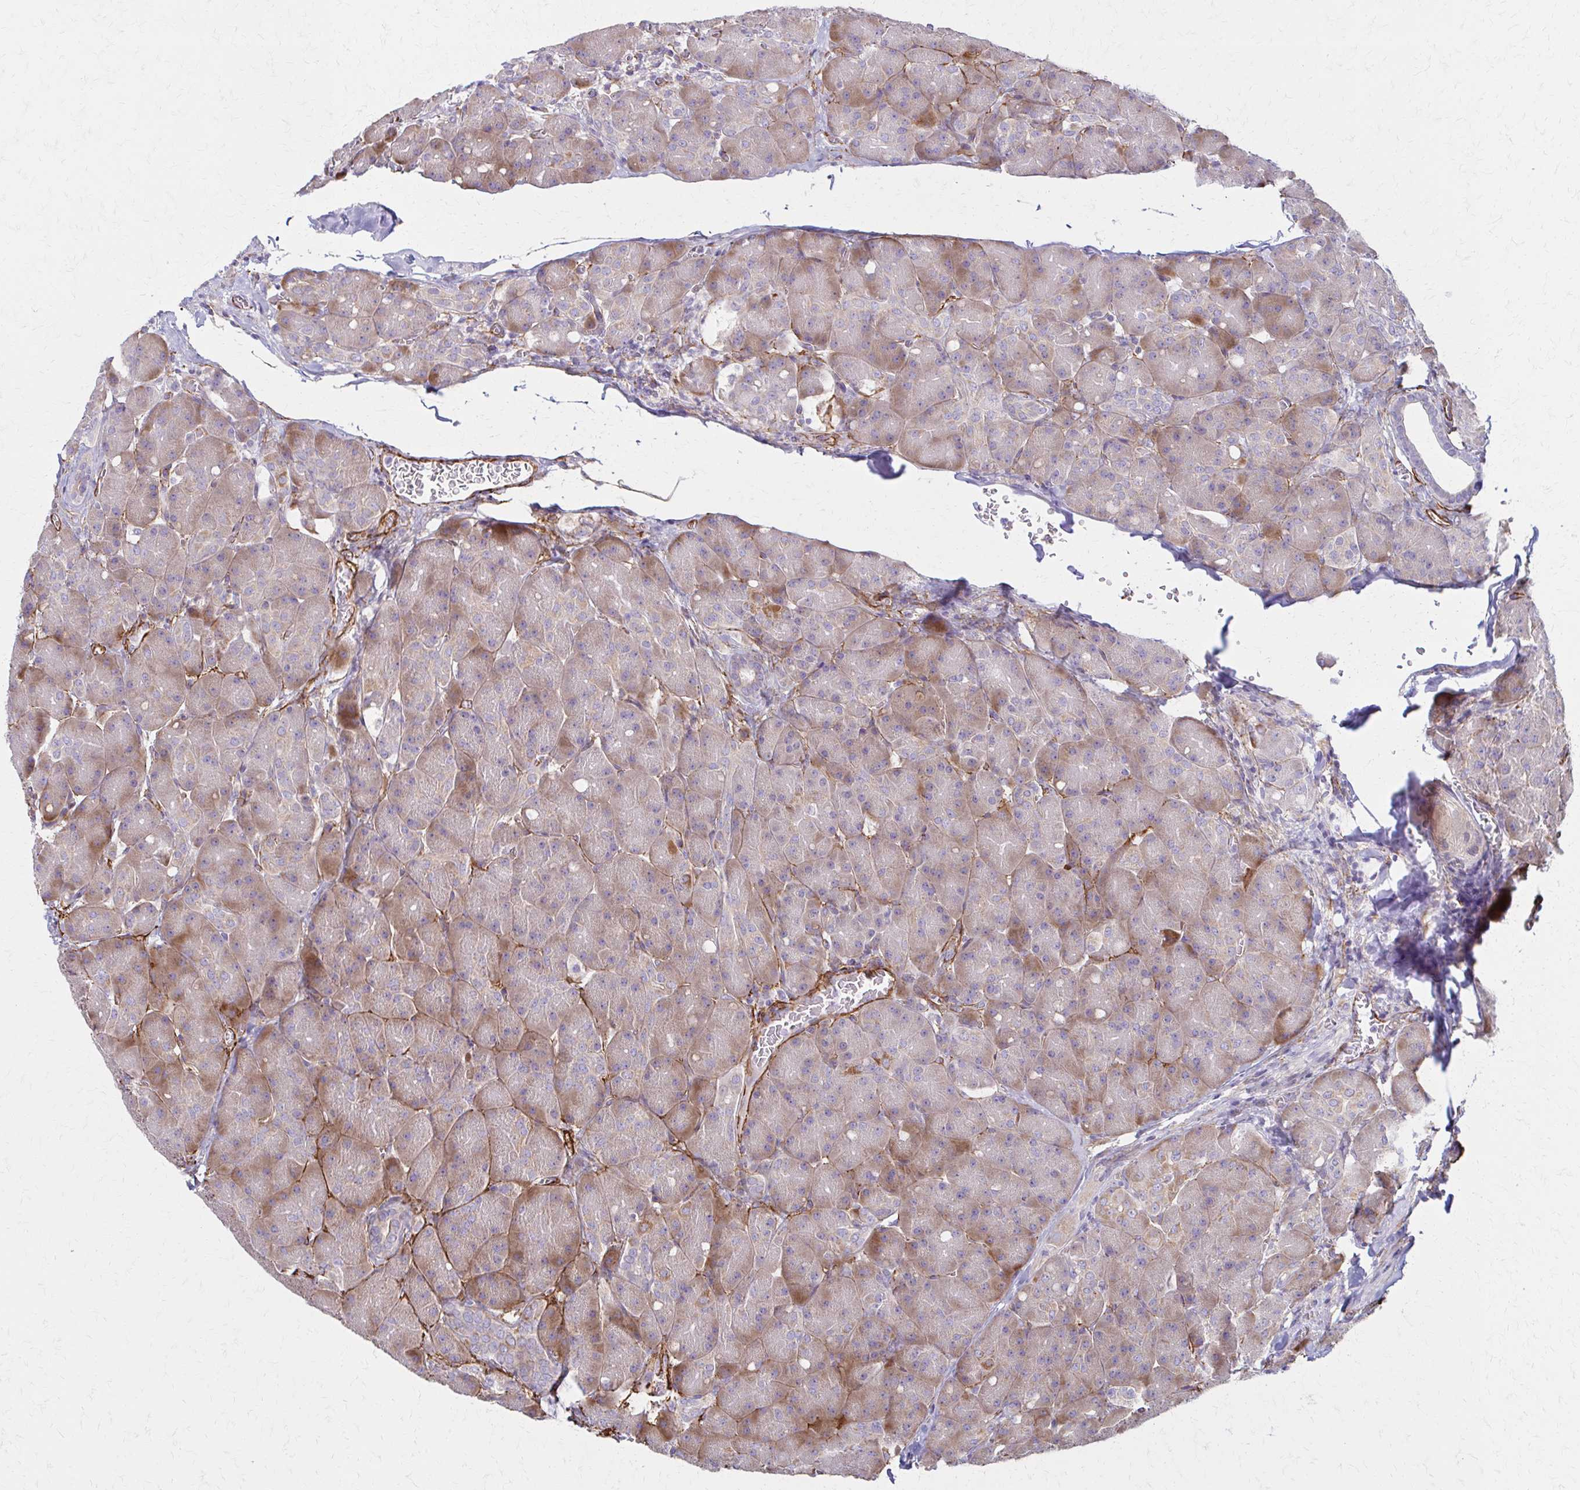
{"staining": {"intensity": "weak", "quantity": "25%-75%", "location": "cytoplasmic/membranous"}, "tissue": "pancreas", "cell_type": "Exocrine glandular cells", "image_type": "normal", "snomed": [{"axis": "morphology", "description": "Normal tissue, NOS"}, {"axis": "topography", "description": "Pancreas"}], "caption": "Immunohistochemical staining of normal pancreas reveals 25%-75% levels of weak cytoplasmic/membranous protein staining in approximately 25%-75% of exocrine glandular cells. Using DAB (3,3'-diaminobenzidine) (brown) and hematoxylin (blue) stains, captured at high magnification using brightfield microscopy.", "gene": "TIMMDC1", "patient": {"sex": "male", "age": 55}}